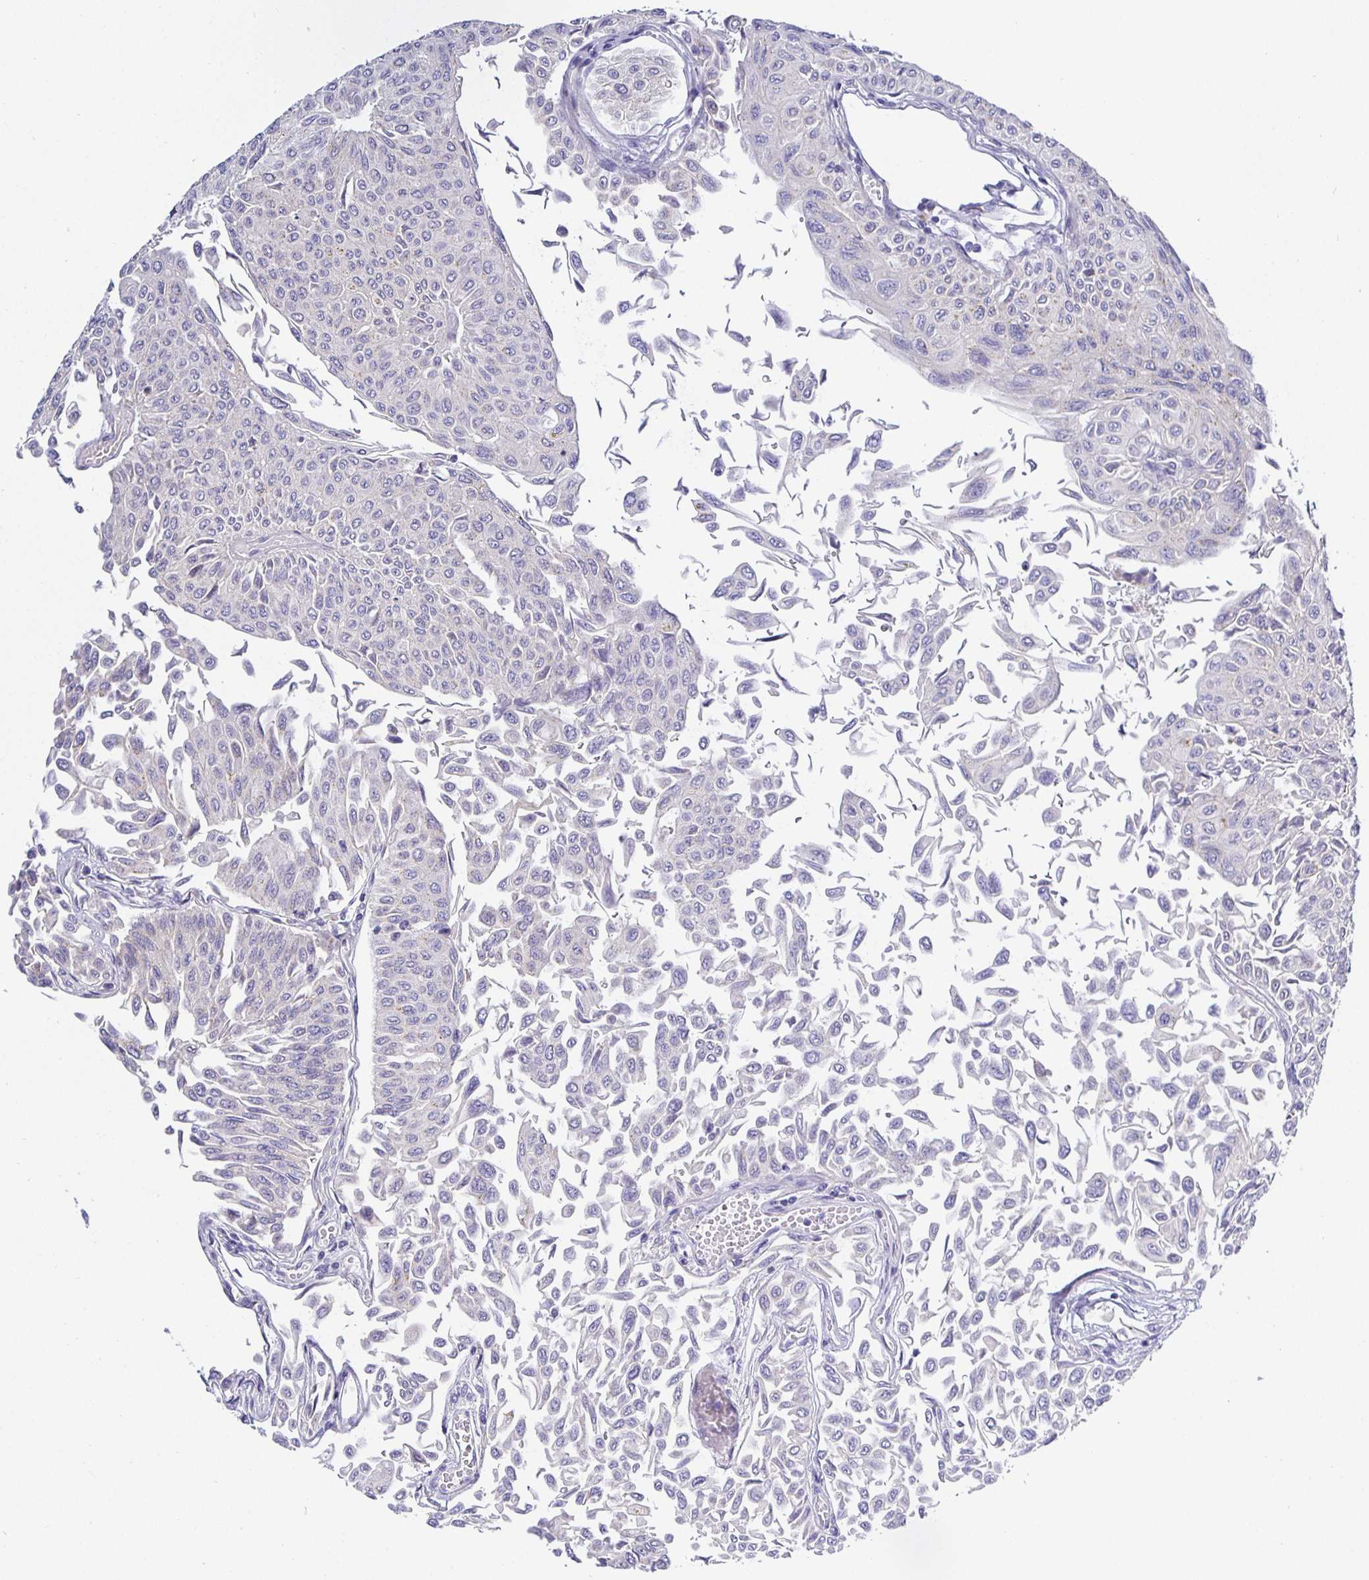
{"staining": {"intensity": "moderate", "quantity": "<25%", "location": "cytoplasmic/membranous"}, "tissue": "urothelial cancer", "cell_type": "Tumor cells", "image_type": "cancer", "snomed": [{"axis": "morphology", "description": "Urothelial carcinoma, NOS"}, {"axis": "topography", "description": "Urinary bladder"}], "caption": "Tumor cells reveal moderate cytoplasmic/membranous expression in approximately <25% of cells in urothelial cancer.", "gene": "OPALIN", "patient": {"sex": "male", "age": 59}}